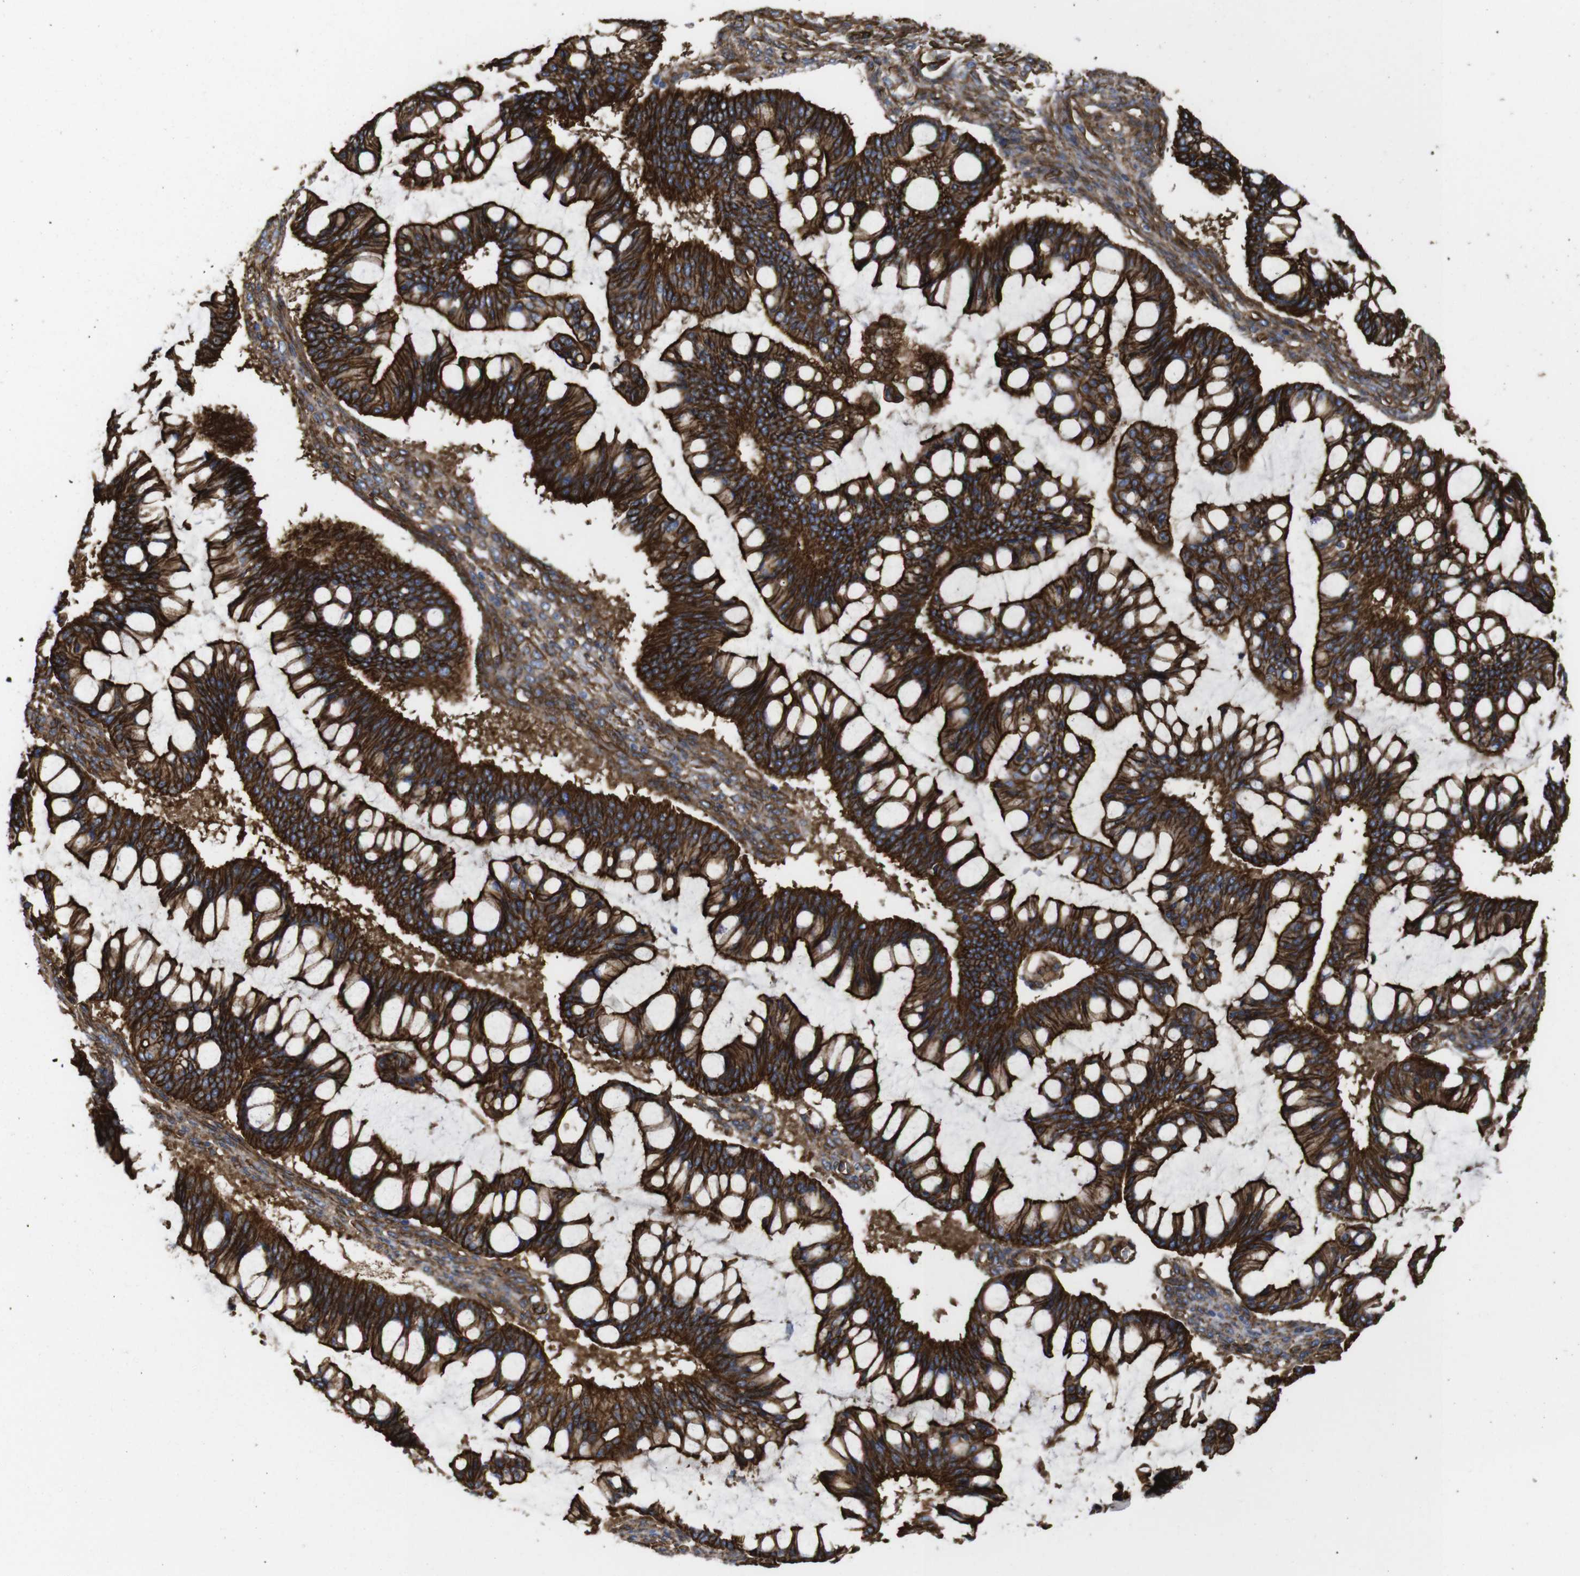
{"staining": {"intensity": "strong", "quantity": ">75%", "location": "cytoplasmic/membranous"}, "tissue": "ovarian cancer", "cell_type": "Tumor cells", "image_type": "cancer", "snomed": [{"axis": "morphology", "description": "Cystadenocarcinoma, mucinous, NOS"}, {"axis": "topography", "description": "Ovary"}], "caption": "Immunohistochemistry staining of ovarian mucinous cystadenocarcinoma, which displays high levels of strong cytoplasmic/membranous expression in approximately >75% of tumor cells indicating strong cytoplasmic/membranous protein positivity. The staining was performed using DAB (3,3'-diaminobenzidine) (brown) for protein detection and nuclei were counterstained in hematoxylin (blue).", "gene": "SPTBN1", "patient": {"sex": "female", "age": 73}}